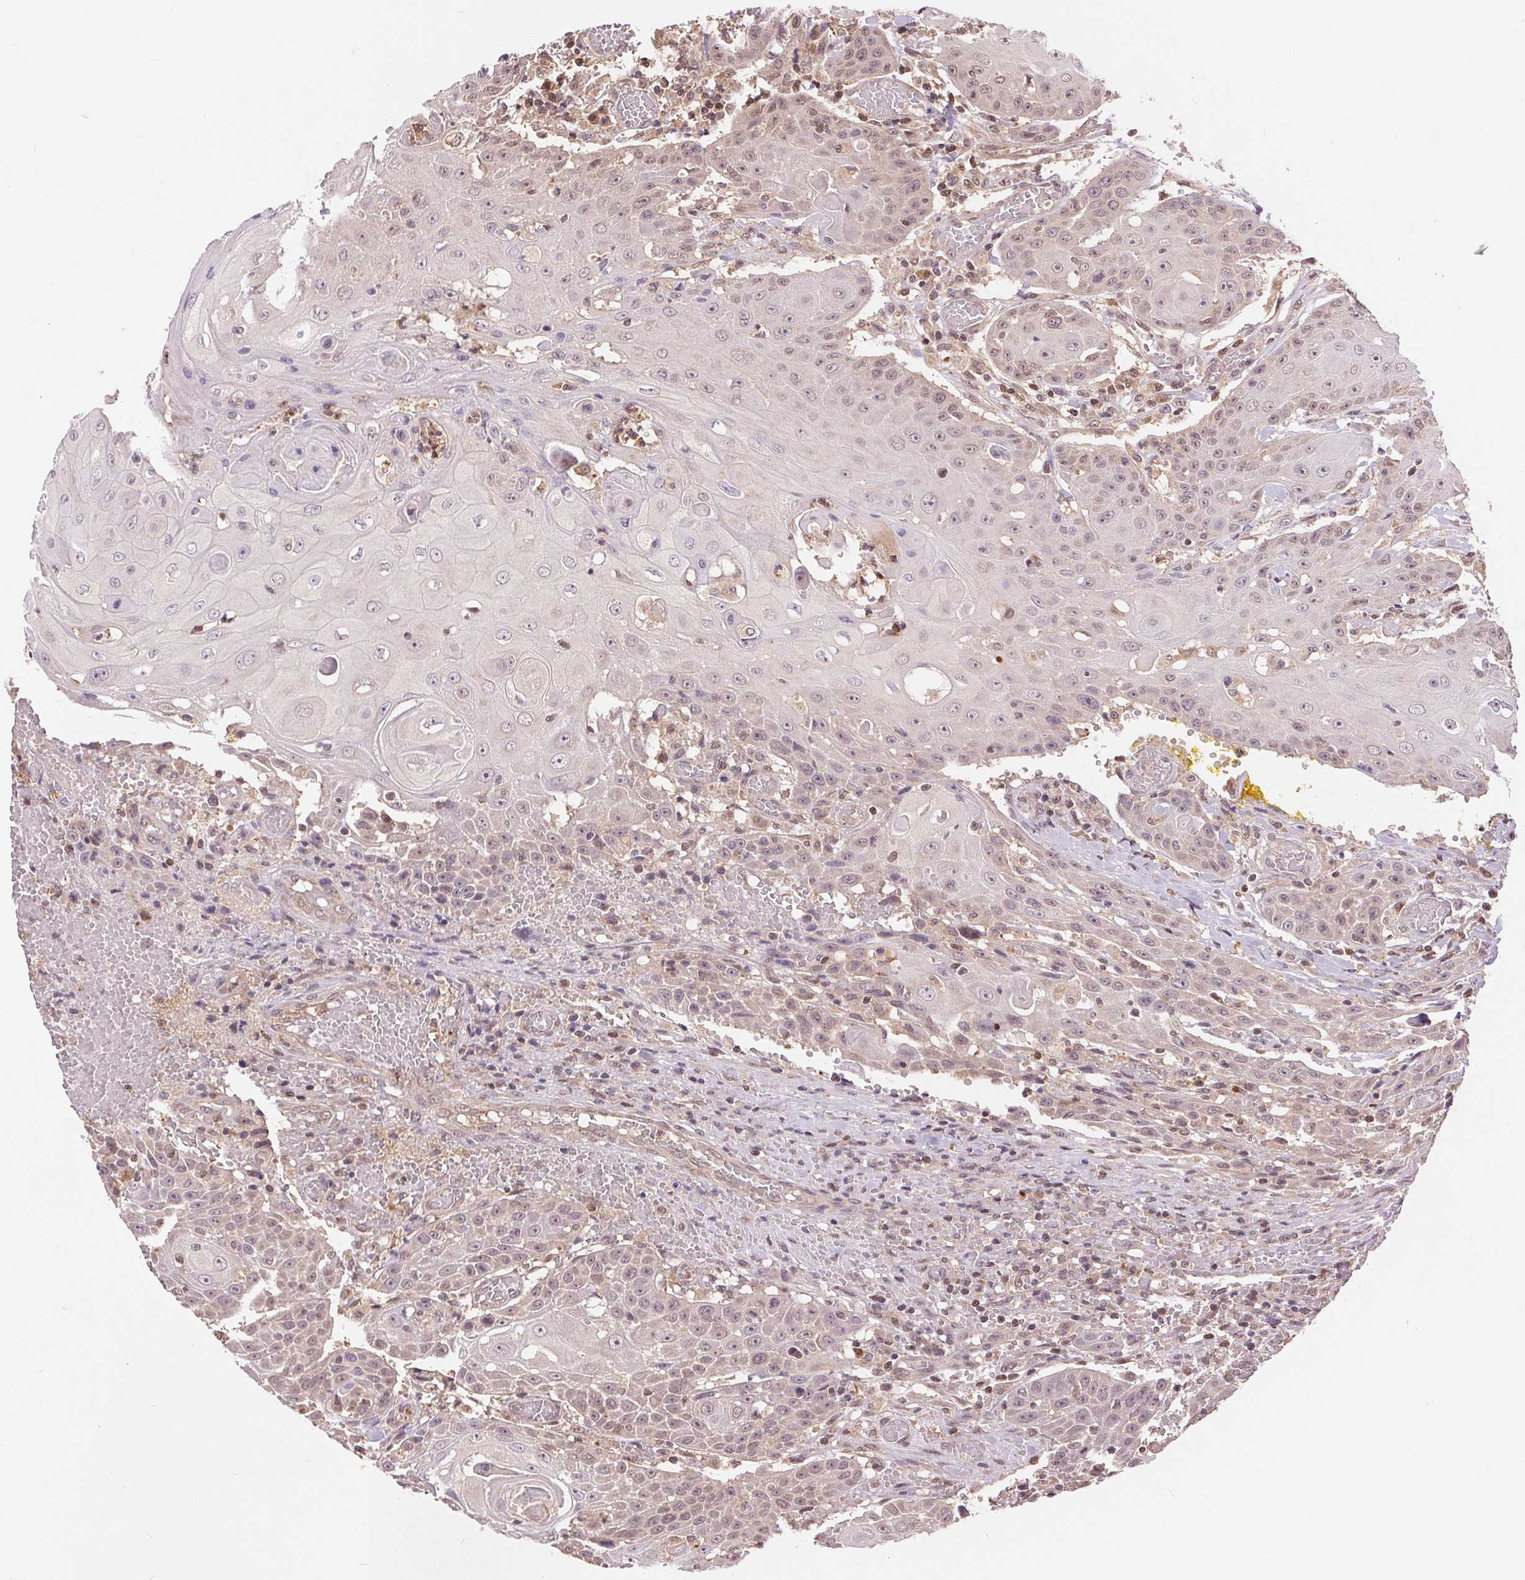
{"staining": {"intensity": "weak", "quantity": "<25%", "location": "cytoplasmic/membranous,nuclear"}, "tissue": "head and neck cancer", "cell_type": "Tumor cells", "image_type": "cancer", "snomed": [{"axis": "morphology", "description": "Normal tissue, NOS"}, {"axis": "morphology", "description": "Squamous cell carcinoma, NOS"}, {"axis": "topography", "description": "Oral tissue"}, {"axis": "topography", "description": "Head-Neck"}], "caption": "An immunohistochemistry photomicrograph of head and neck squamous cell carcinoma is shown. There is no staining in tumor cells of head and neck squamous cell carcinoma.", "gene": "TMEM273", "patient": {"sex": "female", "age": 55}}